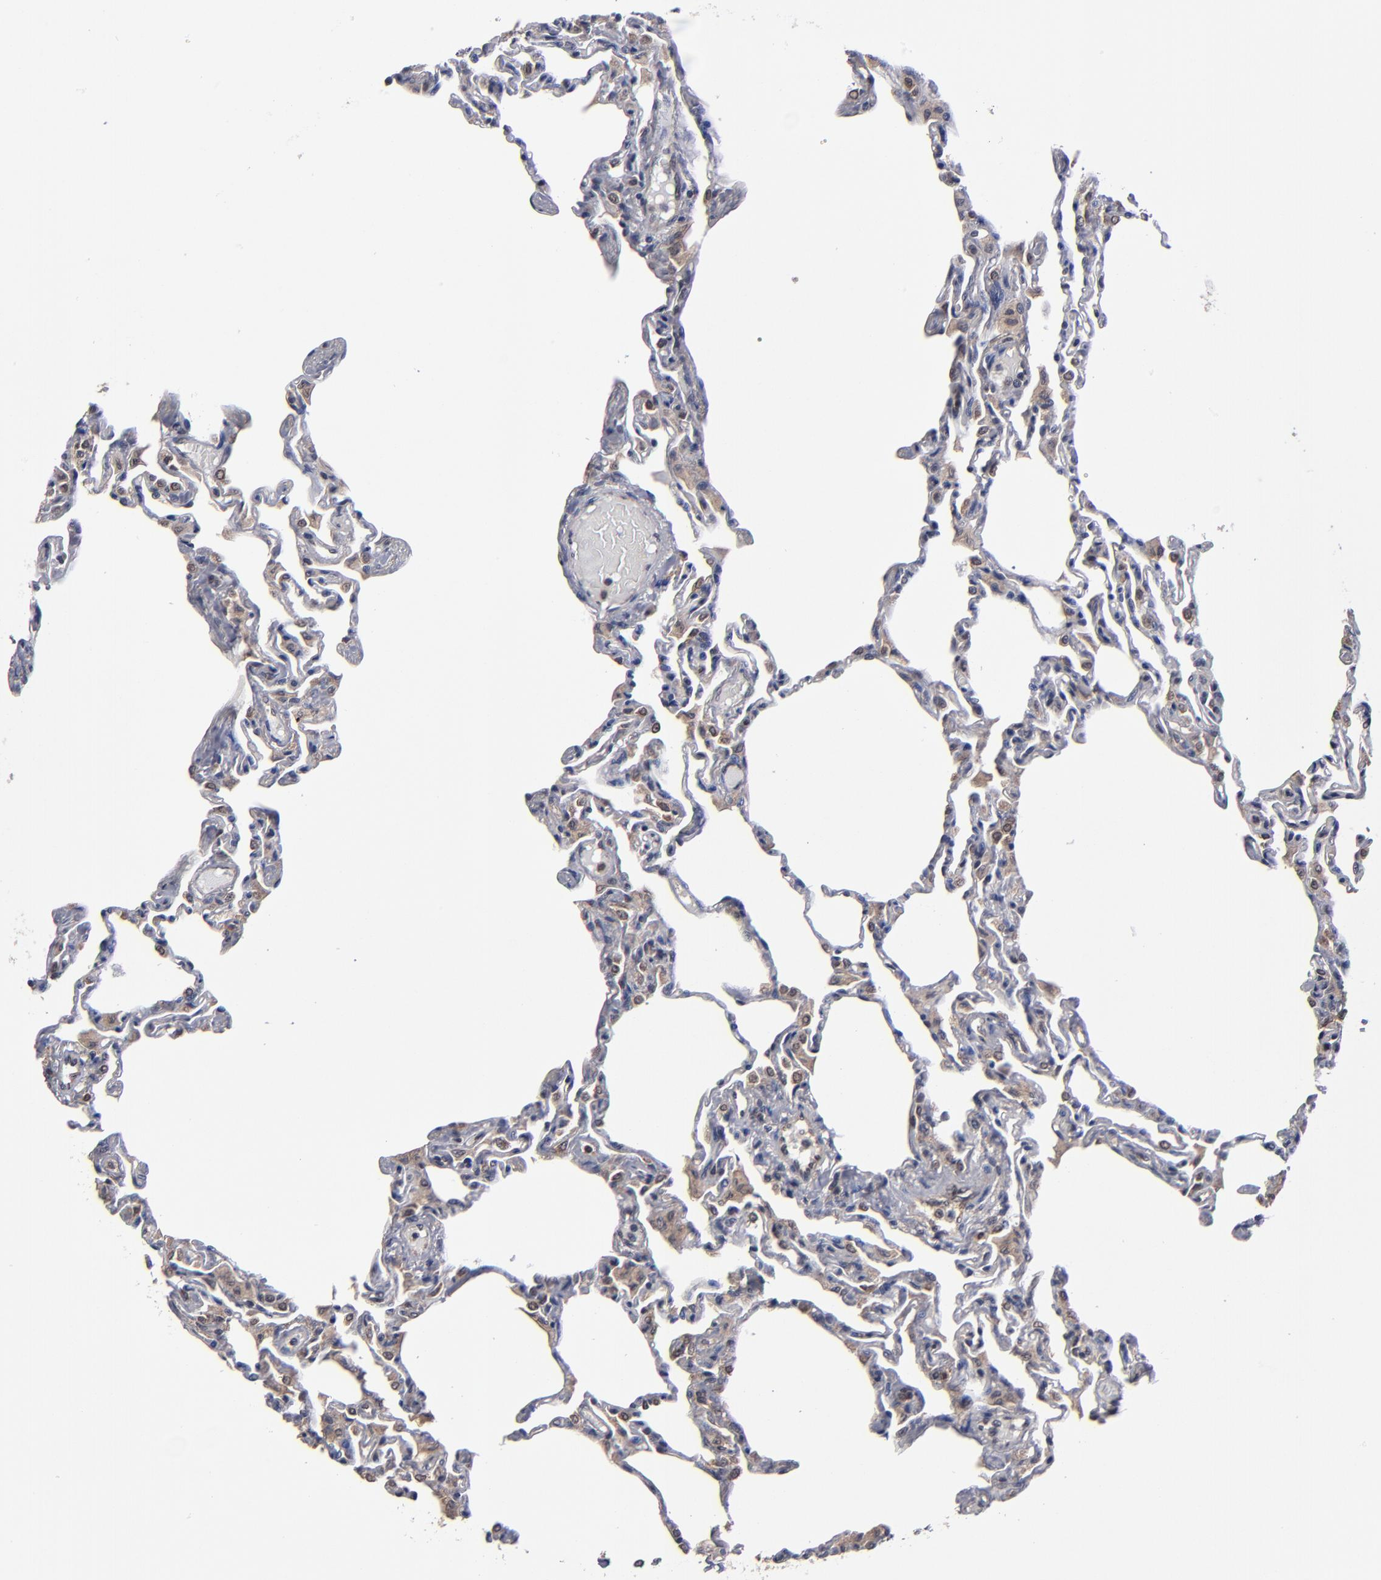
{"staining": {"intensity": "weak", "quantity": "25%-75%", "location": "cytoplasmic/membranous"}, "tissue": "lung", "cell_type": "Alveolar cells", "image_type": "normal", "snomed": [{"axis": "morphology", "description": "Normal tissue, NOS"}, {"axis": "topography", "description": "Lung"}], "caption": "Benign lung displays weak cytoplasmic/membranous expression in about 25%-75% of alveolar cells, visualized by immunohistochemistry.", "gene": "ALG13", "patient": {"sex": "female", "age": 49}}